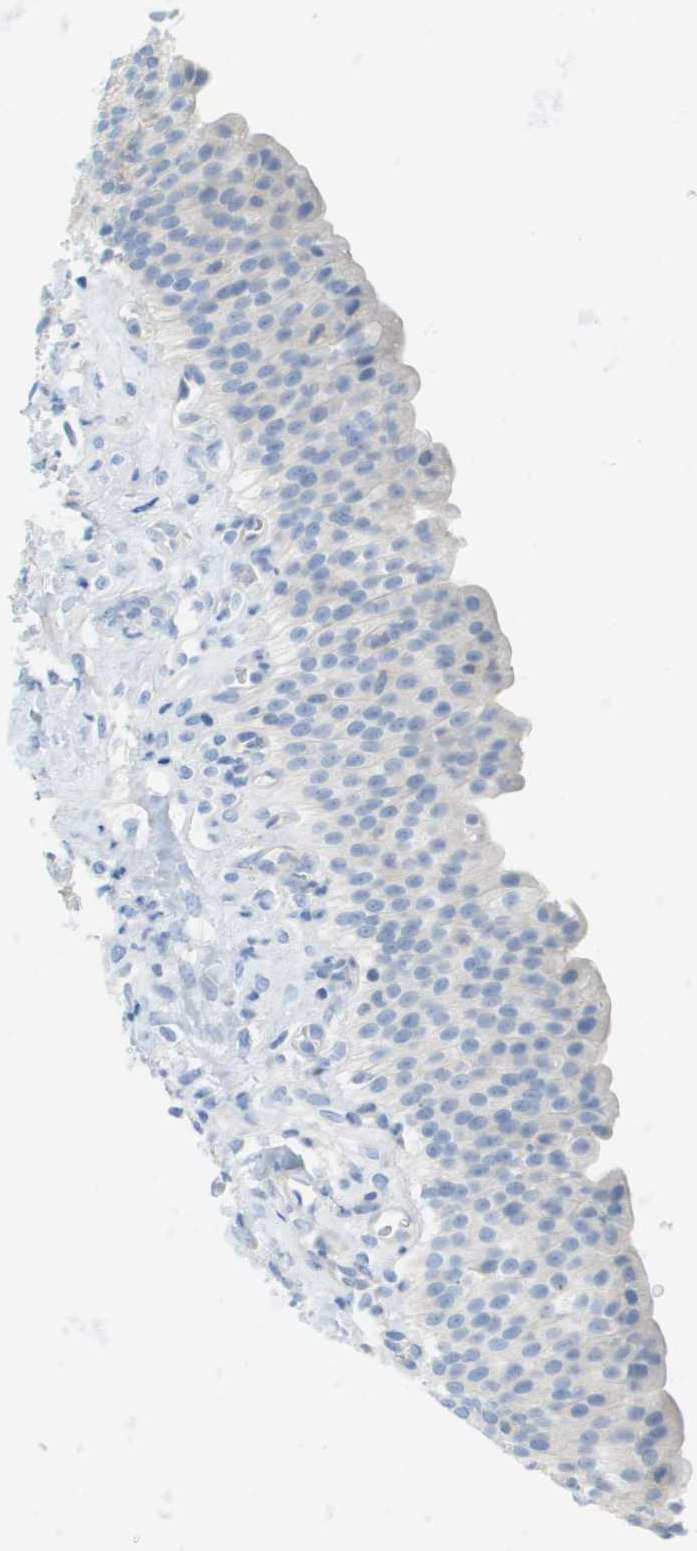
{"staining": {"intensity": "negative", "quantity": "none", "location": "none"}, "tissue": "urinary bladder", "cell_type": "Urothelial cells", "image_type": "normal", "snomed": [{"axis": "morphology", "description": "Normal tissue, NOS"}, {"axis": "topography", "description": "Urinary bladder"}], "caption": "This is an immunohistochemistry photomicrograph of benign human urinary bladder. There is no staining in urothelial cells.", "gene": "MYL3", "patient": {"sex": "female", "age": 79}}